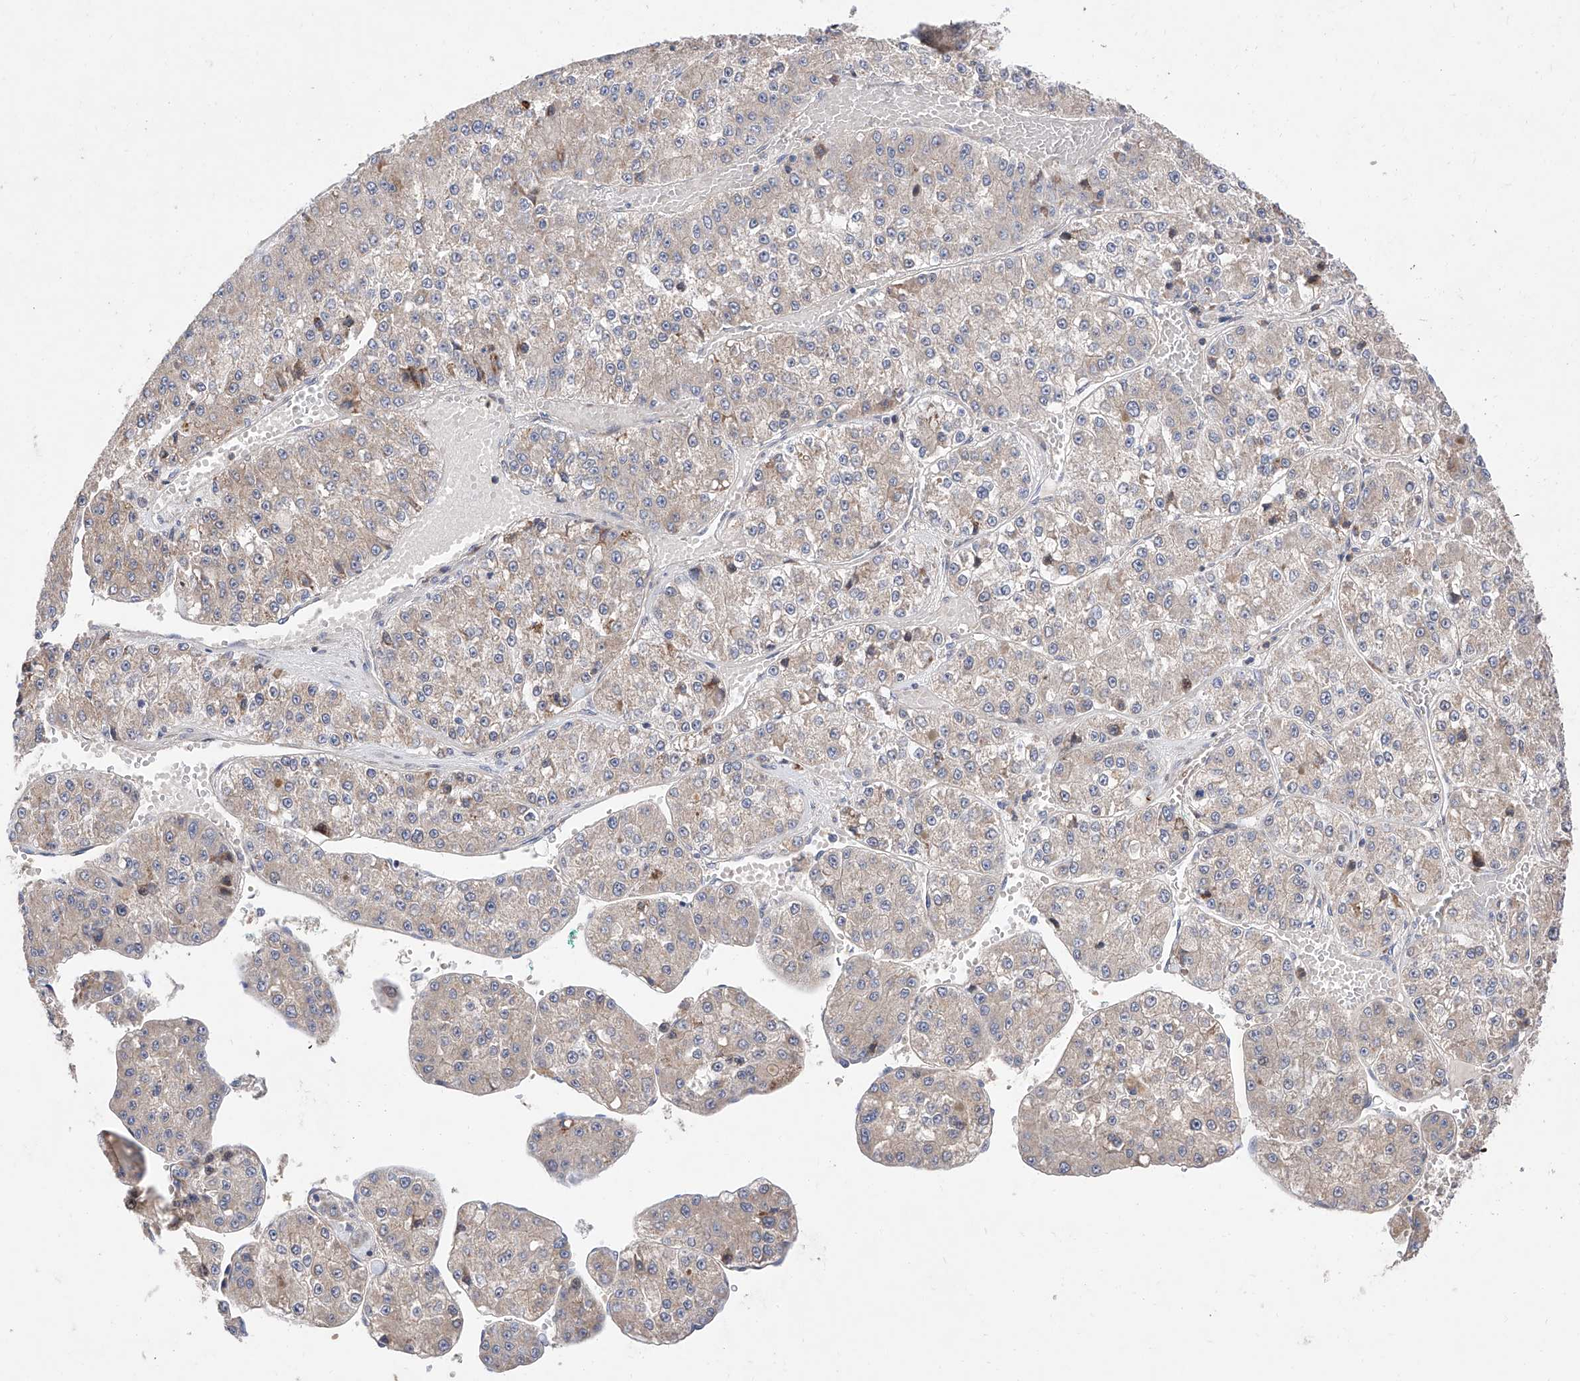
{"staining": {"intensity": "negative", "quantity": "none", "location": "none"}, "tissue": "liver cancer", "cell_type": "Tumor cells", "image_type": "cancer", "snomed": [{"axis": "morphology", "description": "Carcinoma, Hepatocellular, NOS"}, {"axis": "topography", "description": "Liver"}], "caption": "This is an IHC photomicrograph of liver cancer (hepatocellular carcinoma). There is no positivity in tumor cells.", "gene": "FUCA2", "patient": {"sex": "female", "age": 73}}